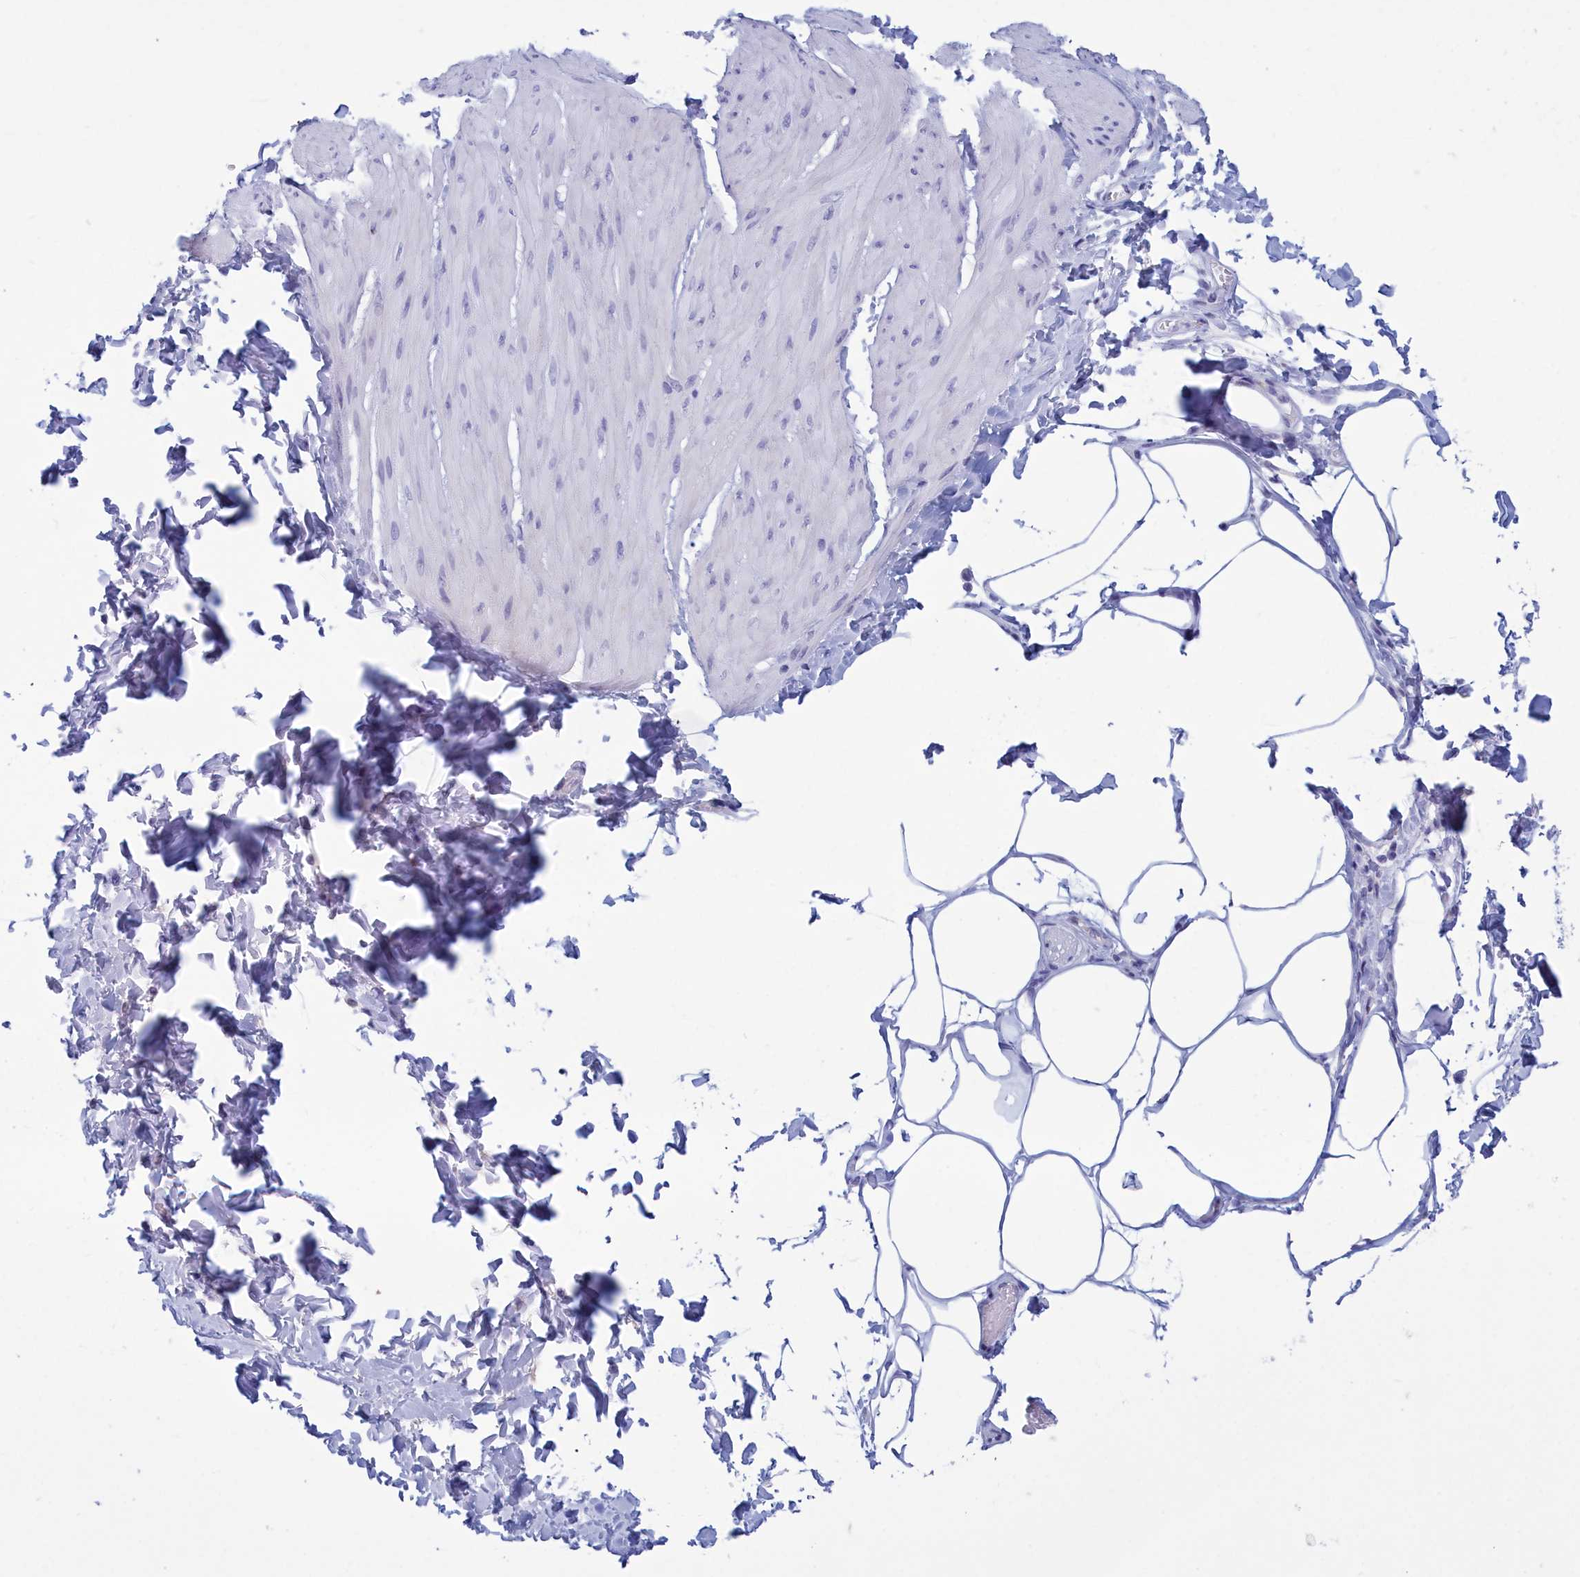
{"staining": {"intensity": "negative", "quantity": "none", "location": "none"}, "tissue": "smooth muscle", "cell_type": "Smooth muscle cells", "image_type": "normal", "snomed": [{"axis": "morphology", "description": "Urothelial carcinoma, High grade"}, {"axis": "topography", "description": "Urinary bladder"}], "caption": "Smooth muscle cells are negative for protein expression in unremarkable human smooth muscle. Nuclei are stained in blue.", "gene": "TMEM97", "patient": {"sex": "male", "age": 46}}